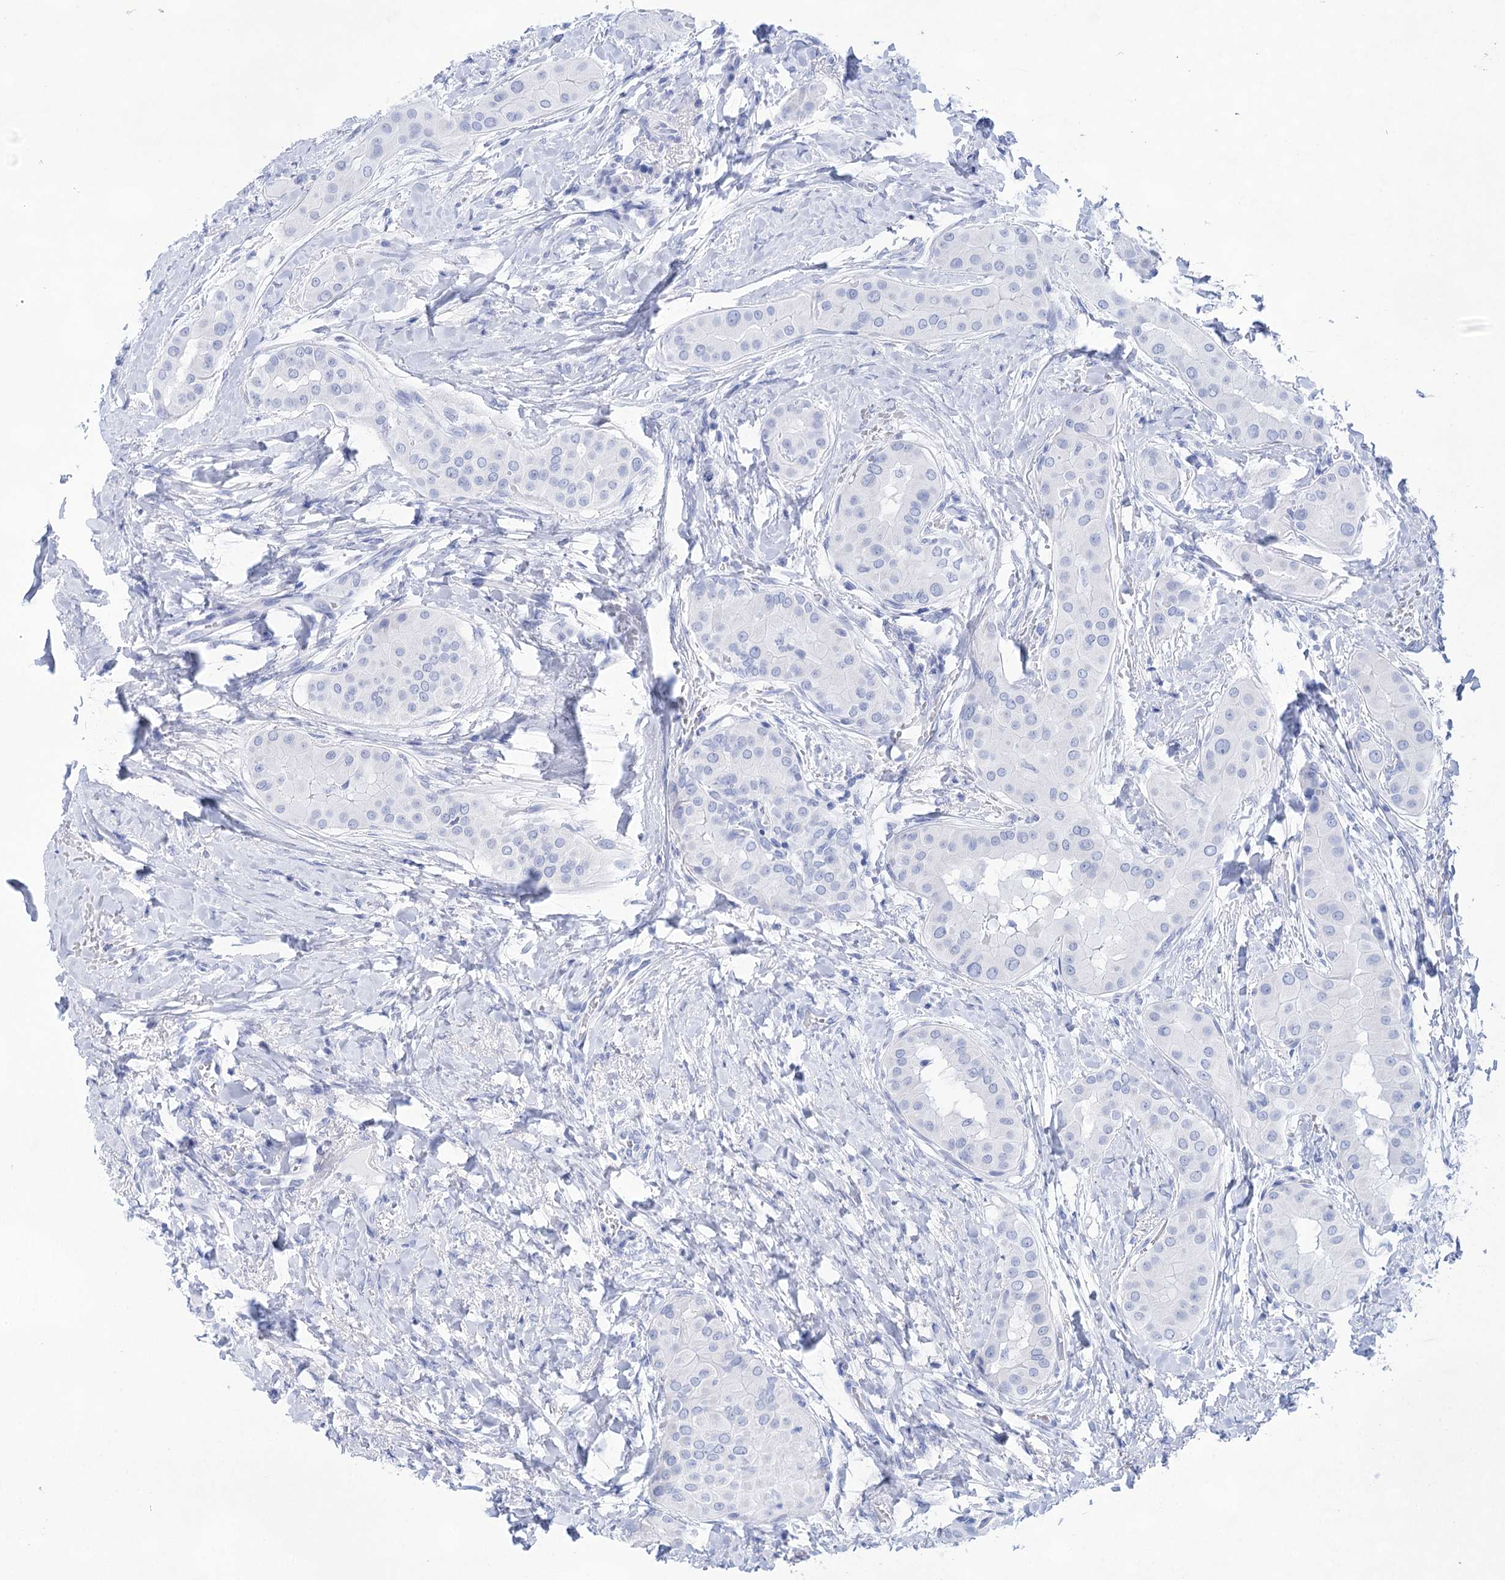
{"staining": {"intensity": "negative", "quantity": "none", "location": "none"}, "tissue": "thyroid cancer", "cell_type": "Tumor cells", "image_type": "cancer", "snomed": [{"axis": "morphology", "description": "Papillary adenocarcinoma, NOS"}, {"axis": "topography", "description": "Thyroid gland"}], "caption": "The immunohistochemistry (IHC) micrograph has no significant expression in tumor cells of thyroid papillary adenocarcinoma tissue.", "gene": "LALBA", "patient": {"sex": "male", "age": 33}}